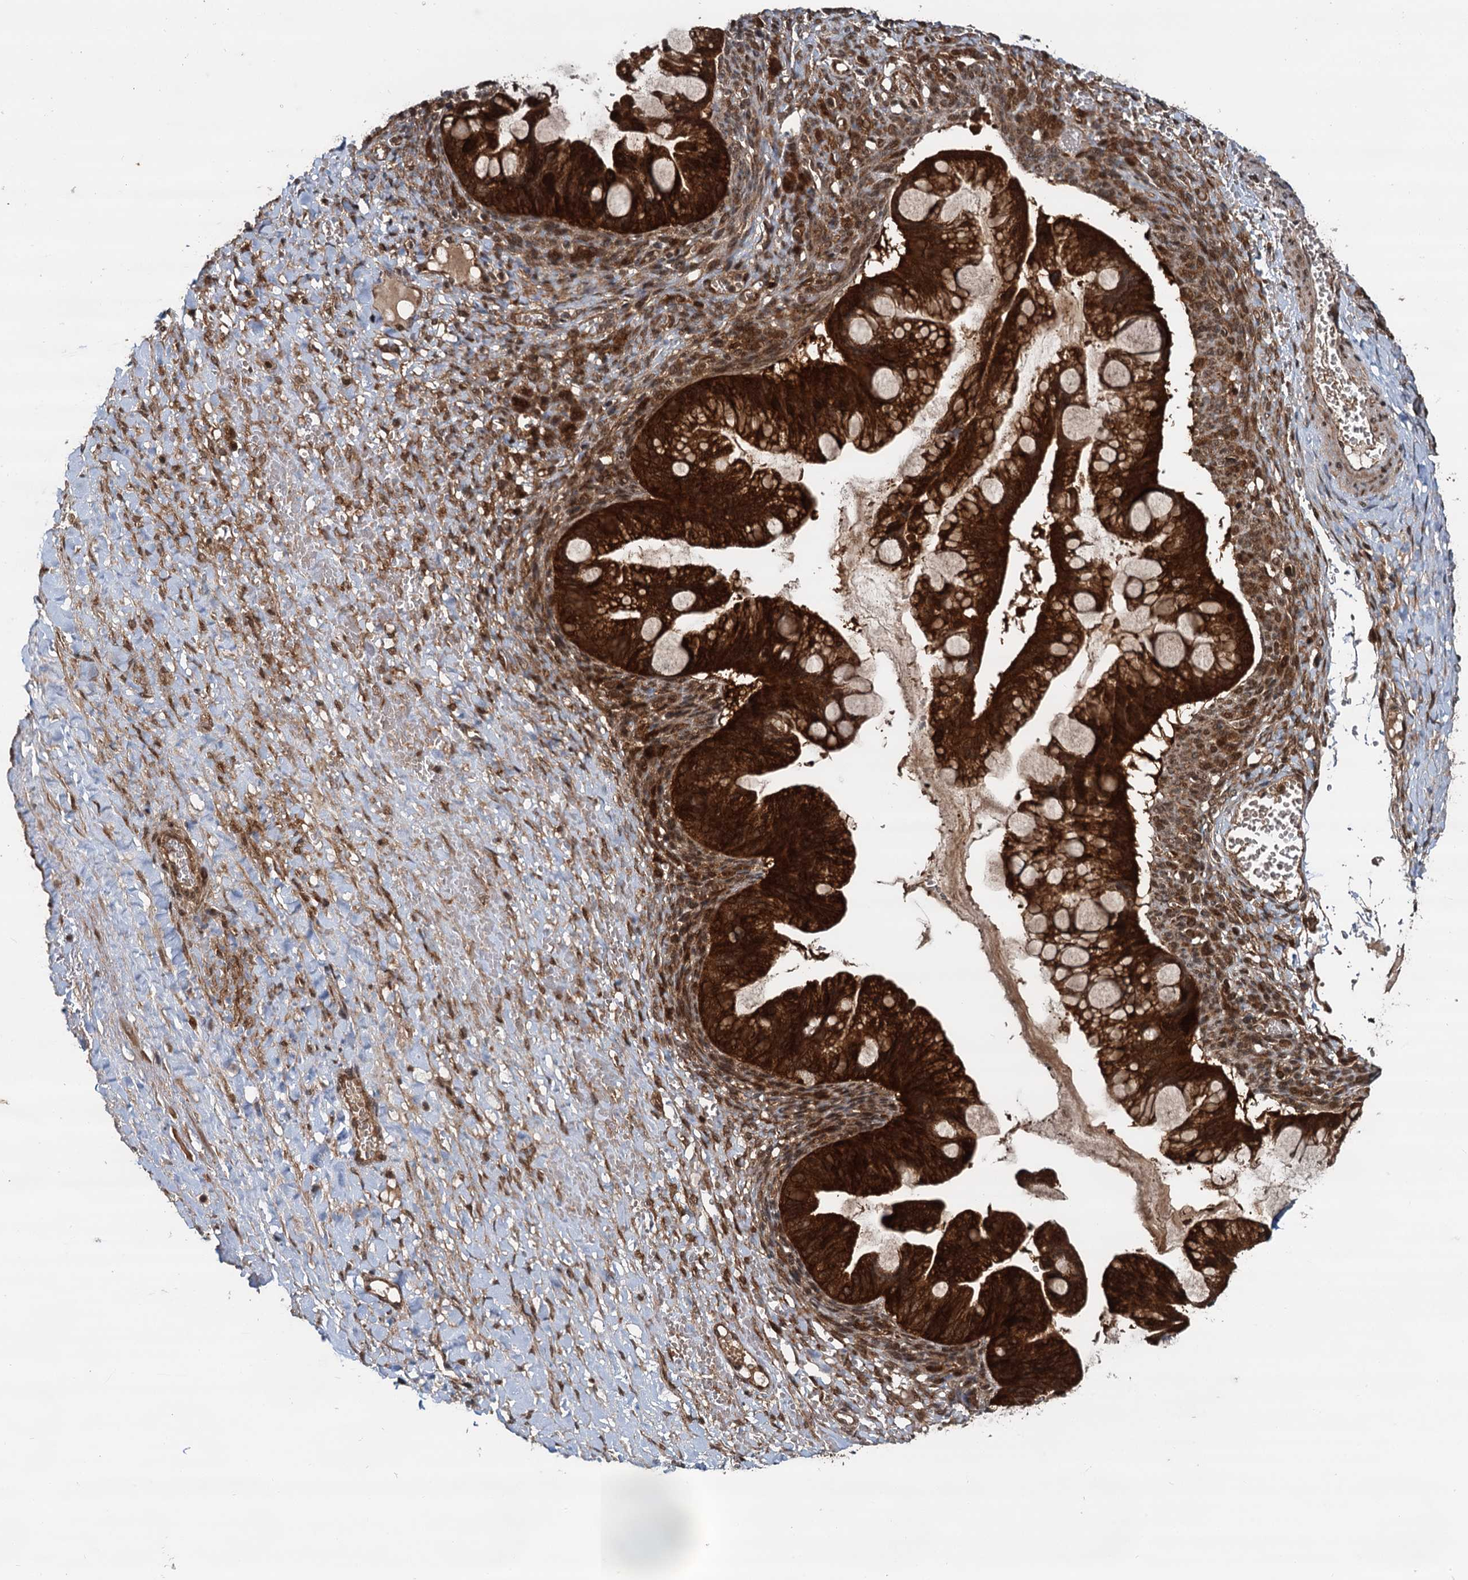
{"staining": {"intensity": "strong", "quantity": ">75%", "location": "cytoplasmic/membranous"}, "tissue": "ovarian cancer", "cell_type": "Tumor cells", "image_type": "cancer", "snomed": [{"axis": "morphology", "description": "Cystadenocarcinoma, mucinous, NOS"}, {"axis": "topography", "description": "Ovary"}], "caption": "Ovarian cancer was stained to show a protein in brown. There is high levels of strong cytoplasmic/membranous positivity in about >75% of tumor cells. (Brightfield microscopy of DAB IHC at high magnification).", "gene": "STUB1", "patient": {"sex": "female", "age": 73}}